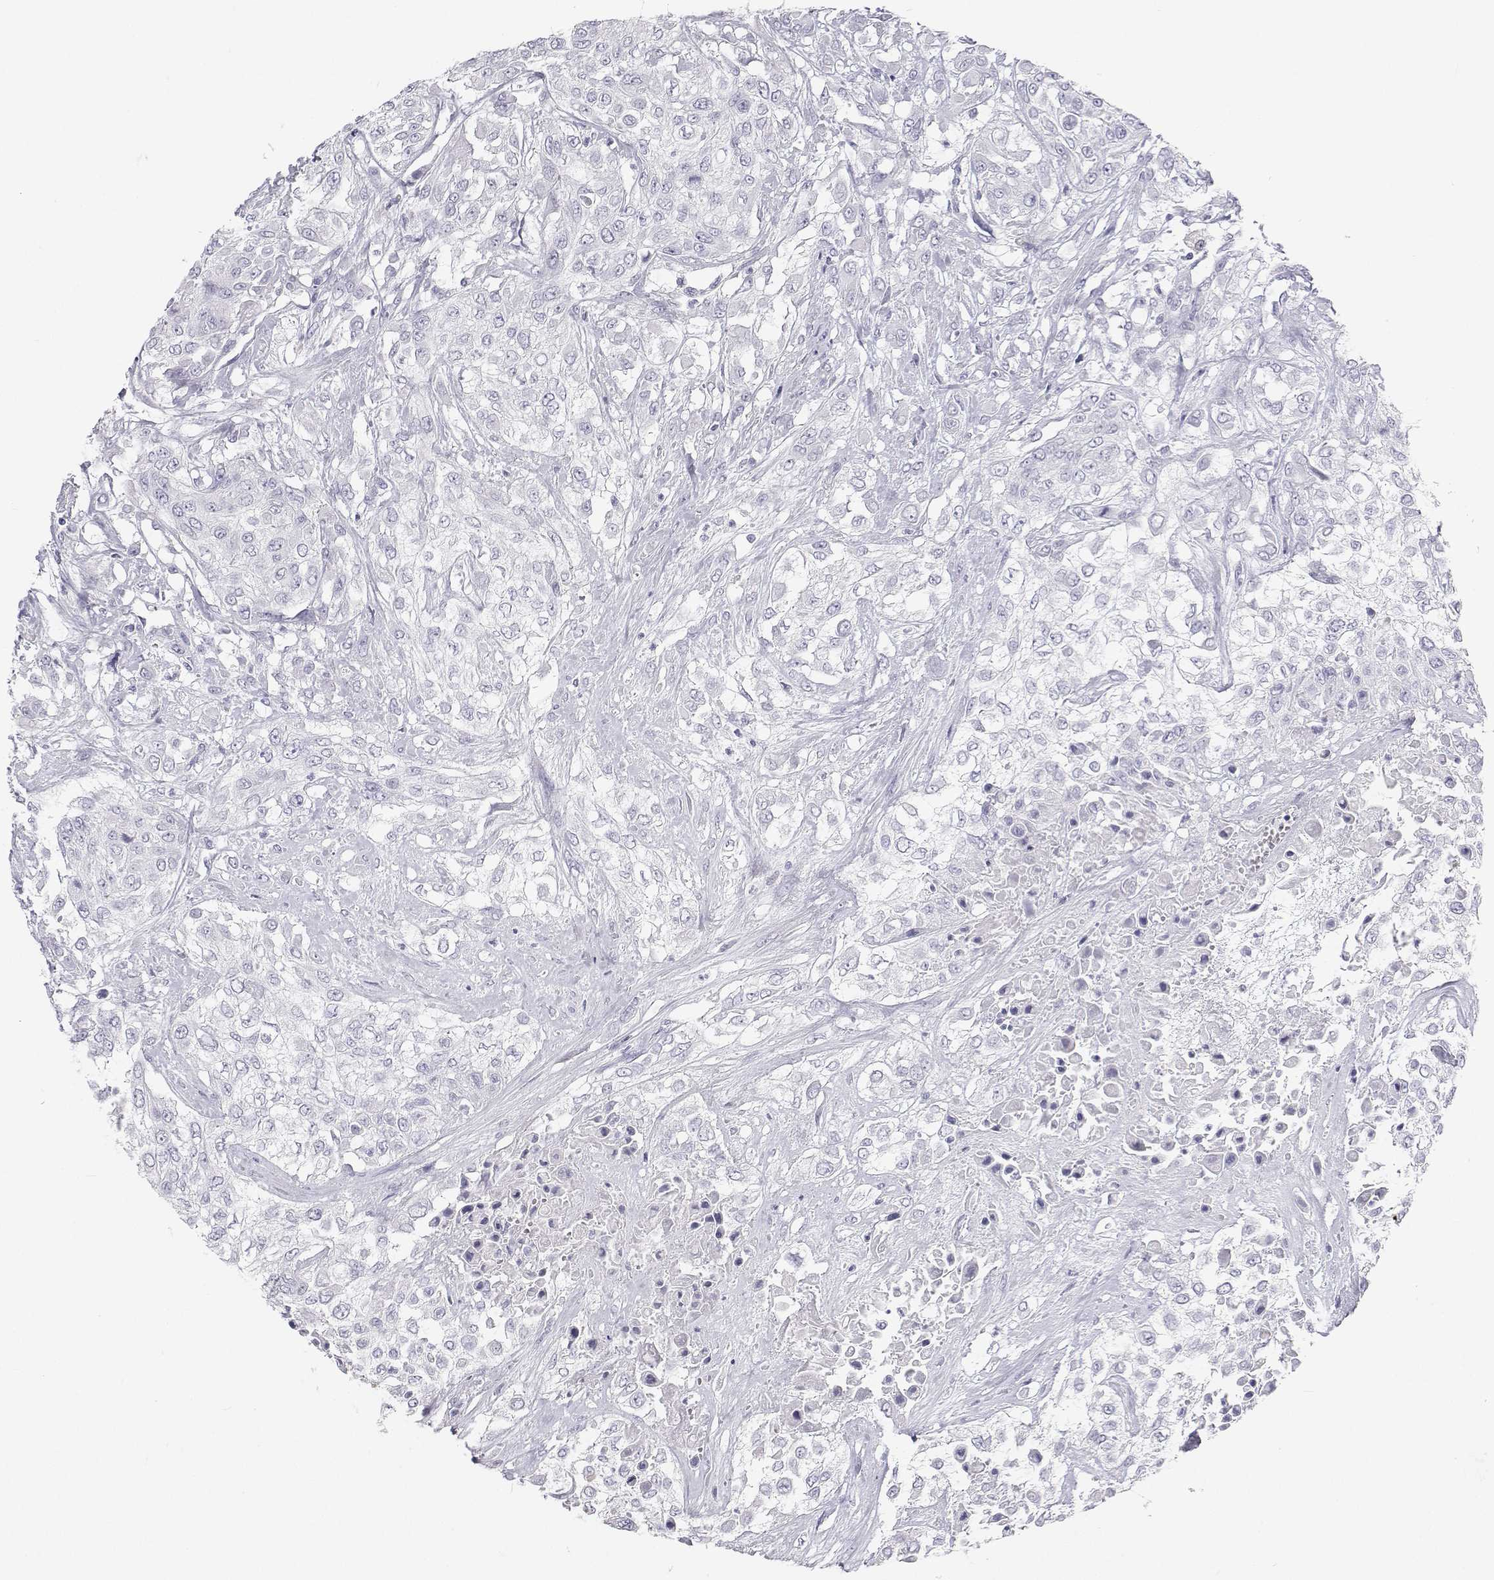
{"staining": {"intensity": "negative", "quantity": "none", "location": "none"}, "tissue": "urothelial cancer", "cell_type": "Tumor cells", "image_type": "cancer", "snomed": [{"axis": "morphology", "description": "Urothelial carcinoma, High grade"}, {"axis": "topography", "description": "Urinary bladder"}], "caption": "High power microscopy micrograph of an IHC histopathology image of urothelial cancer, revealing no significant staining in tumor cells. Nuclei are stained in blue.", "gene": "TTN", "patient": {"sex": "male", "age": 57}}